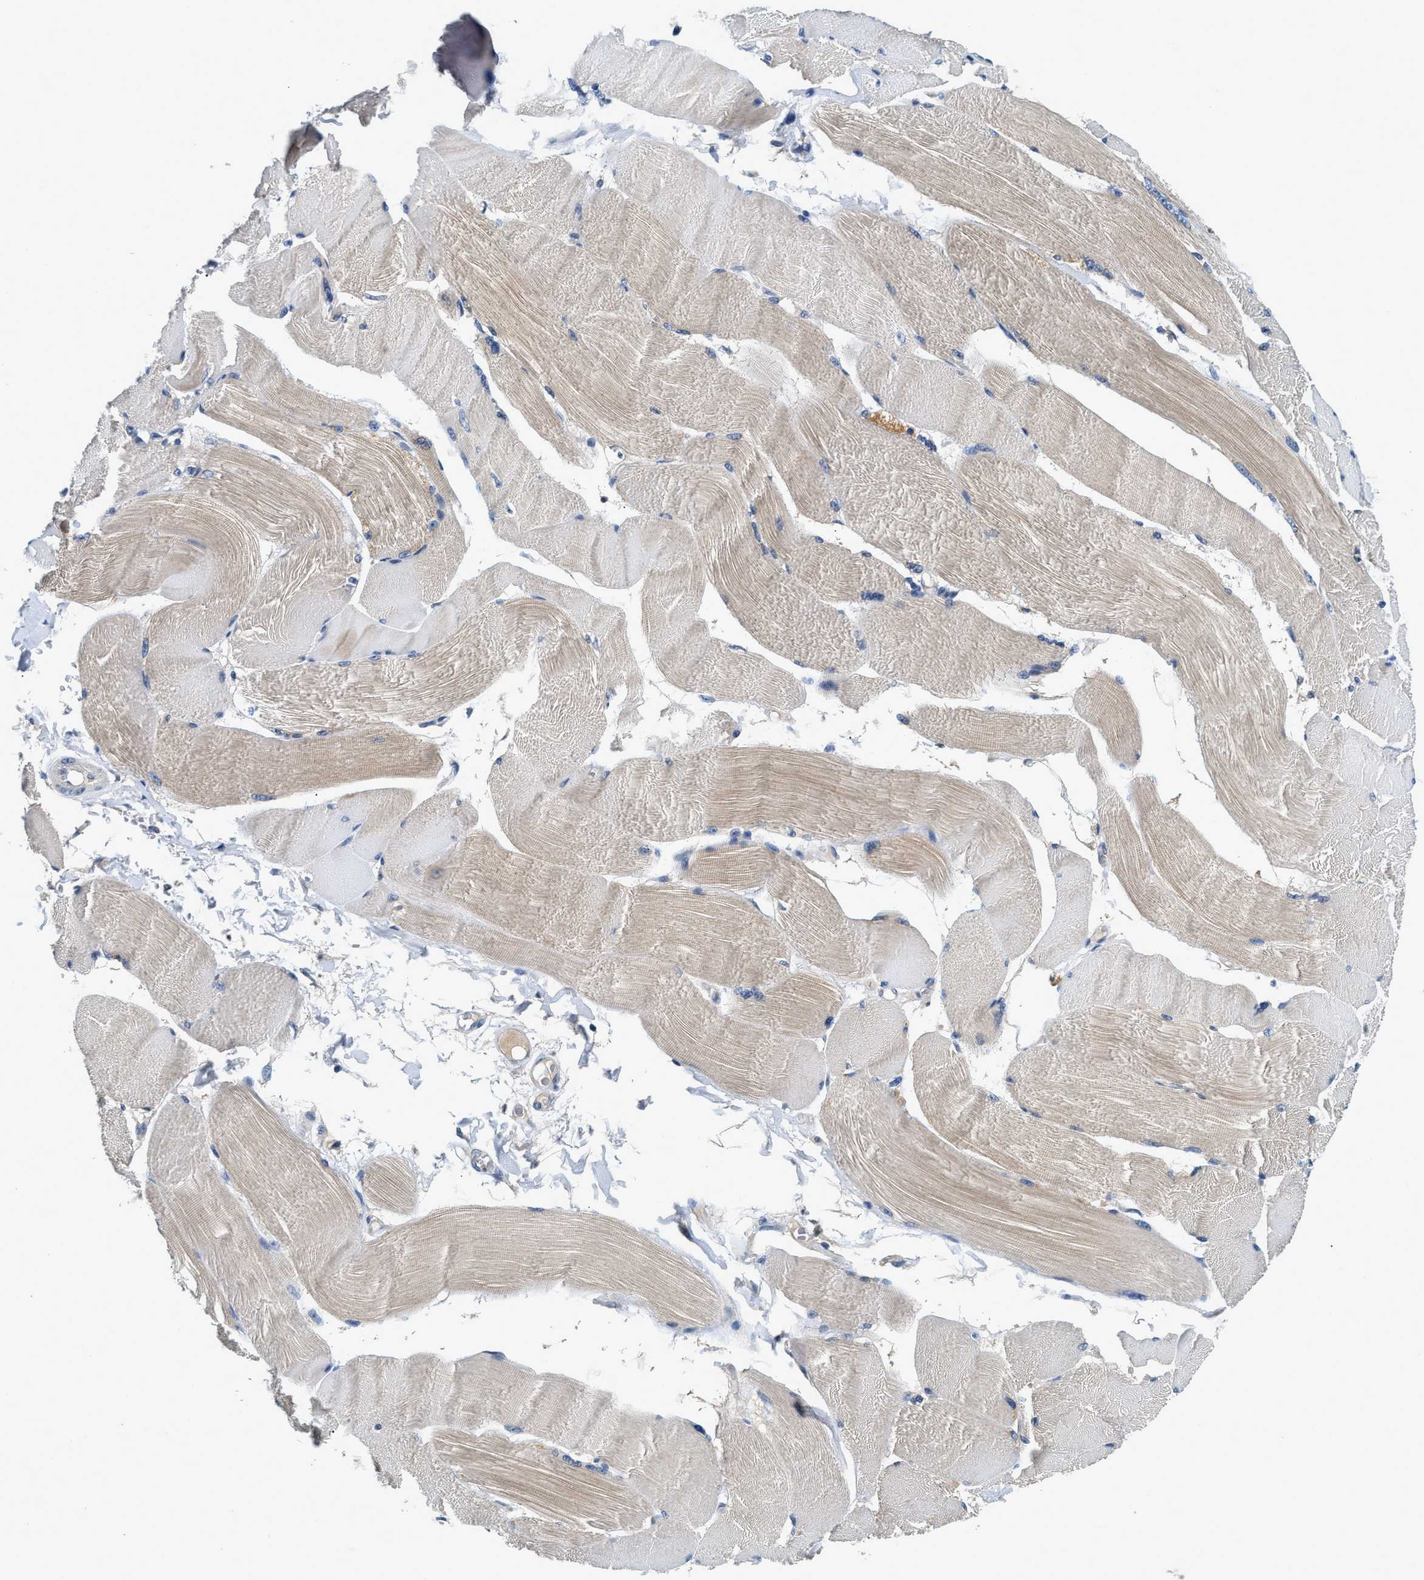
{"staining": {"intensity": "weak", "quantity": "<25%", "location": "cytoplasmic/membranous"}, "tissue": "skeletal muscle", "cell_type": "Myocytes", "image_type": "normal", "snomed": [{"axis": "morphology", "description": "Normal tissue, NOS"}, {"axis": "topography", "description": "Skin"}, {"axis": "topography", "description": "Skeletal muscle"}], "caption": "Immunohistochemical staining of benign human skeletal muscle shows no significant expression in myocytes.", "gene": "INHA", "patient": {"sex": "male", "age": 83}}